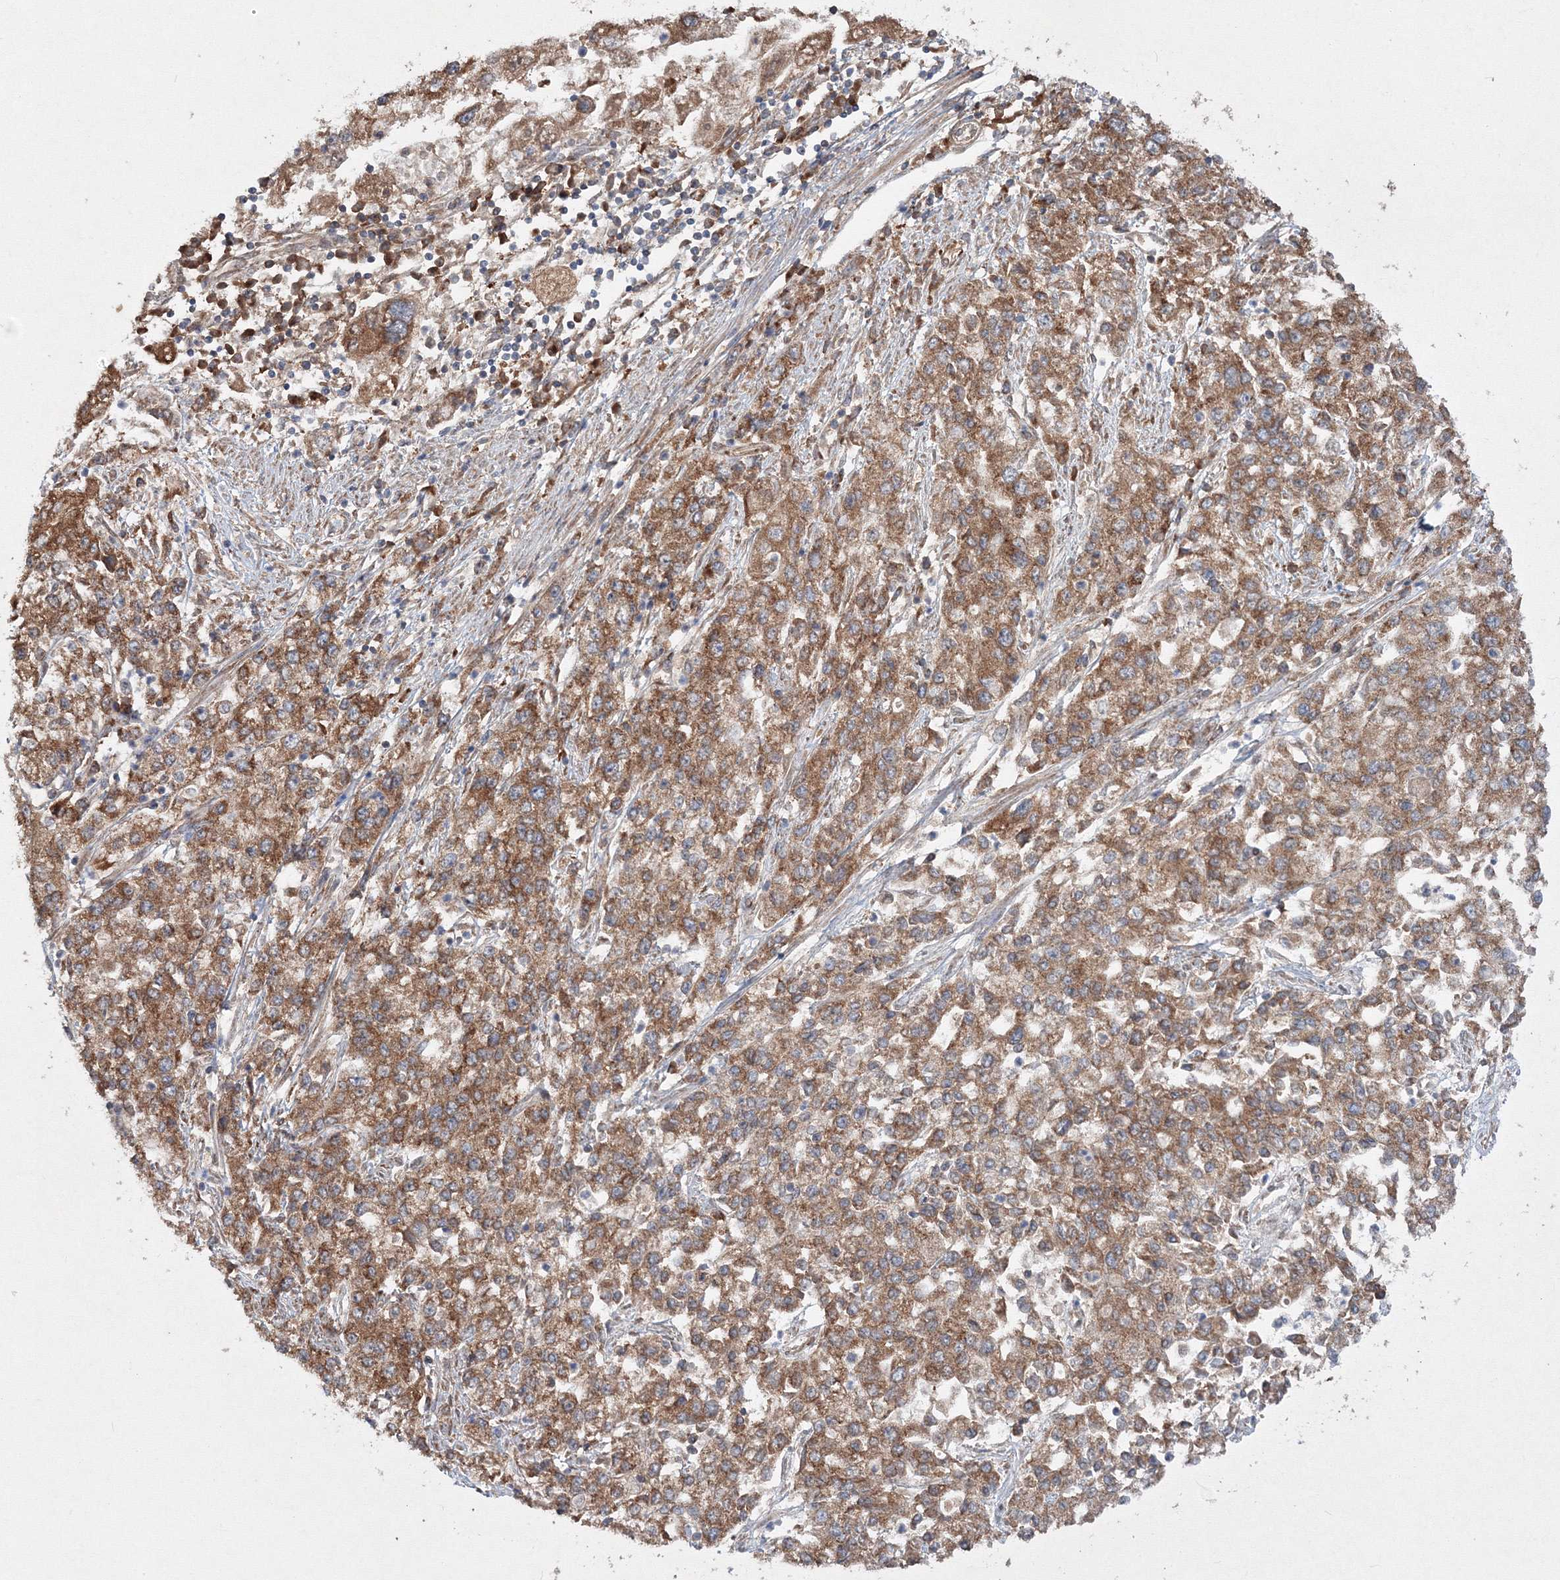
{"staining": {"intensity": "moderate", "quantity": ">75%", "location": "cytoplasmic/membranous"}, "tissue": "endometrial cancer", "cell_type": "Tumor cells", "image_type": "cancer", "snomed": [{"axis": "morphology", "description": "Adenocarcinoma, NOS"}, {"axis": "topography", "description": "Endometrium"}], "caption": "Tumor cells demonstrate medium levels of moderate cytoplasmic/membranous positivity in approximately >75% of cells in endometrial cancer. The staining is performed using DAB brown chromogen to label protein expression. The nuclei are counter-stained blue using hematoxylin.", "gene": "PEX13", "patient": {"sex": "female", "age": 49}}